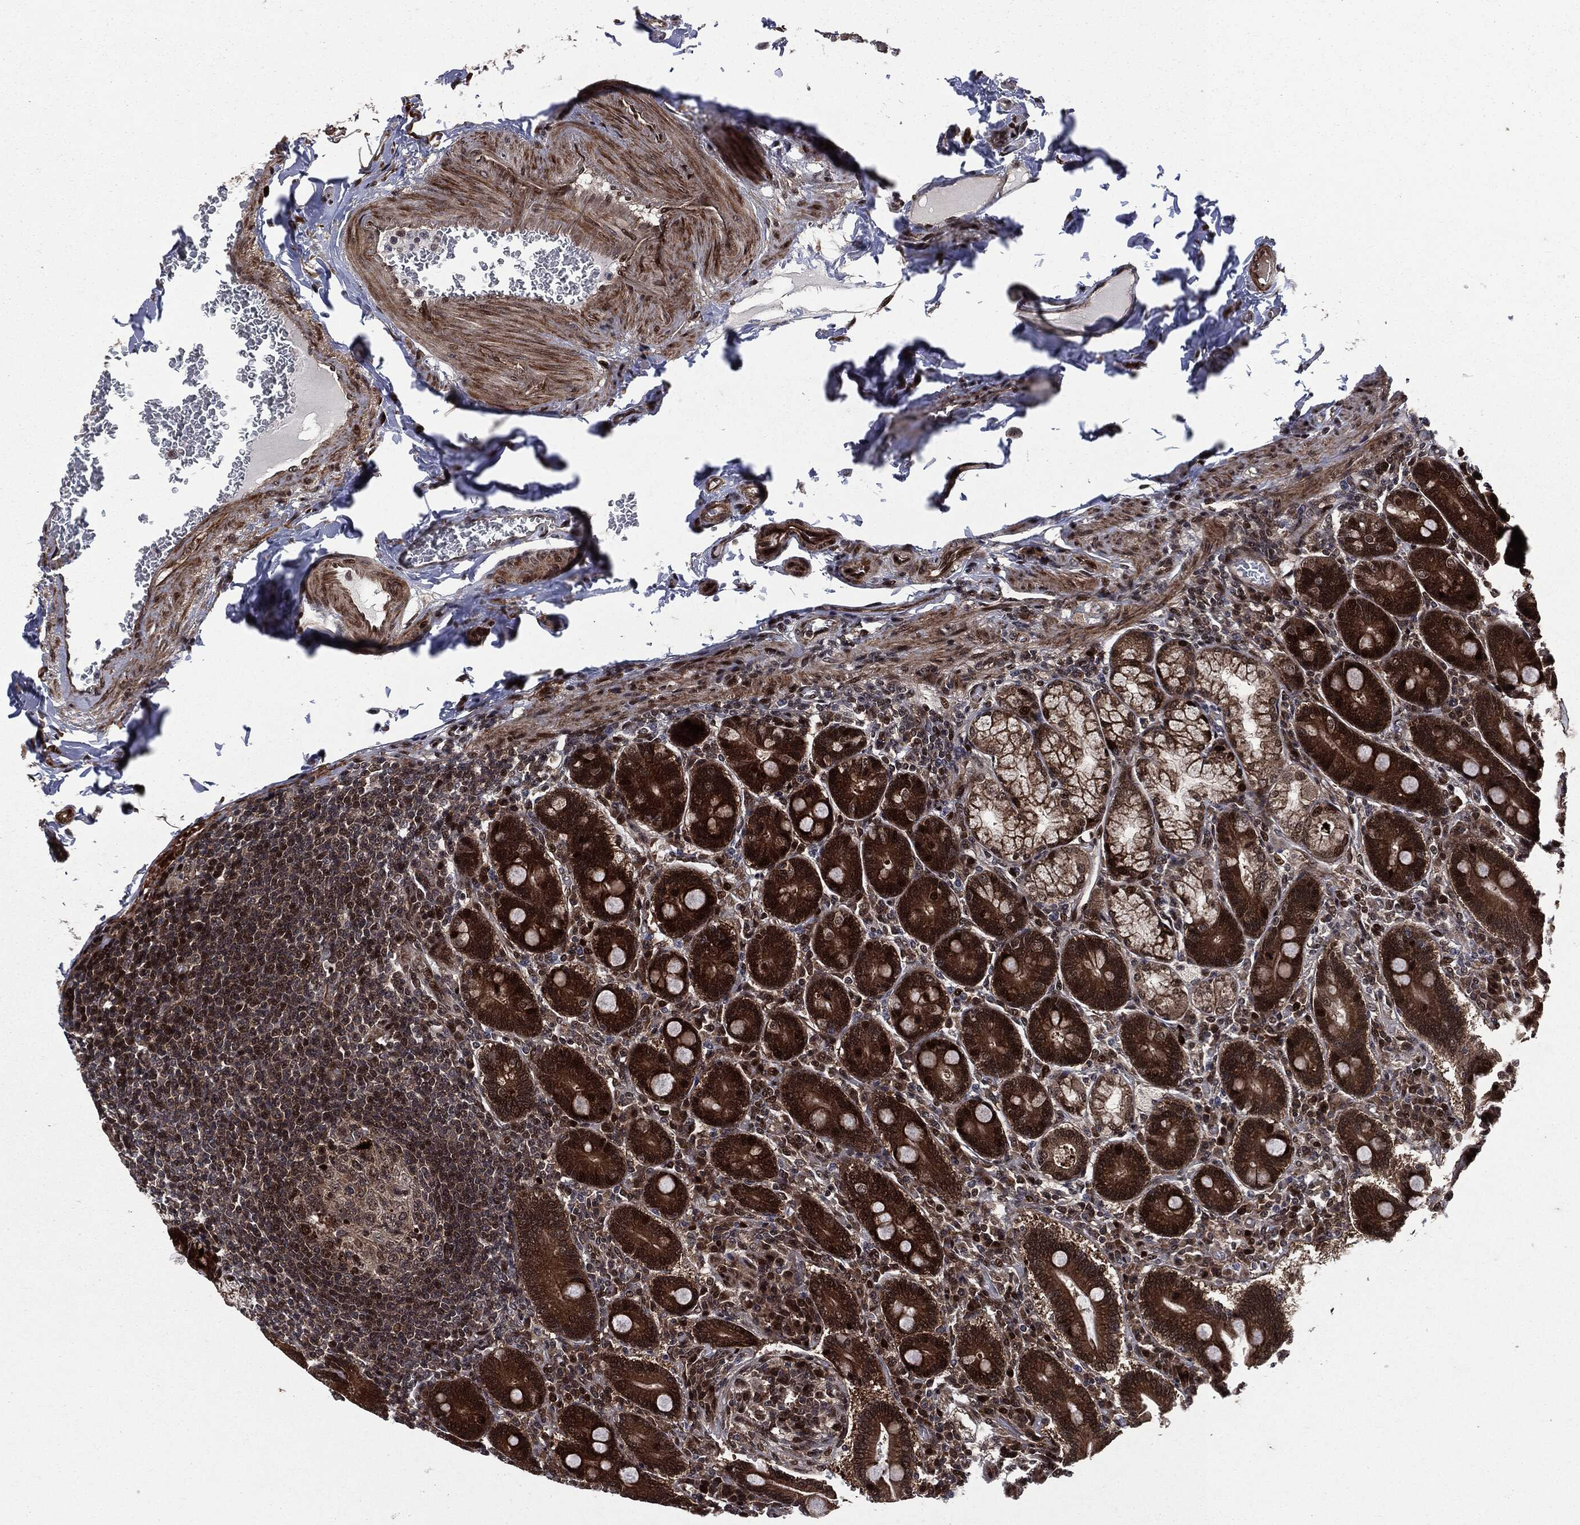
{"staining": {"intensity": "strong", "quantity": "25%-75%", "location": "cytoplasmic/membranous,nuclear"}, "tissue": "duodenum", "cell_type": "Glandular cells", "image_type": "normal", "snomed": [{"axis": "morphology", "description": "Normal tissue, NOS"}, {"axis": "topography", "description": "Duodenum"}], "caption": "A photomicrograph of human duodenum stained for a protein displays strong cytoplasmic/membranous,nuclear brown staining in glandular cells. The staining was performed using DAB (3,3'-diaminobenzidine), with brown indicating positive protein expression. Nuclei are stained blue with hematoxylin.", "gene": "SMAD4", "patient": {"sex": "female", "age": 62}}